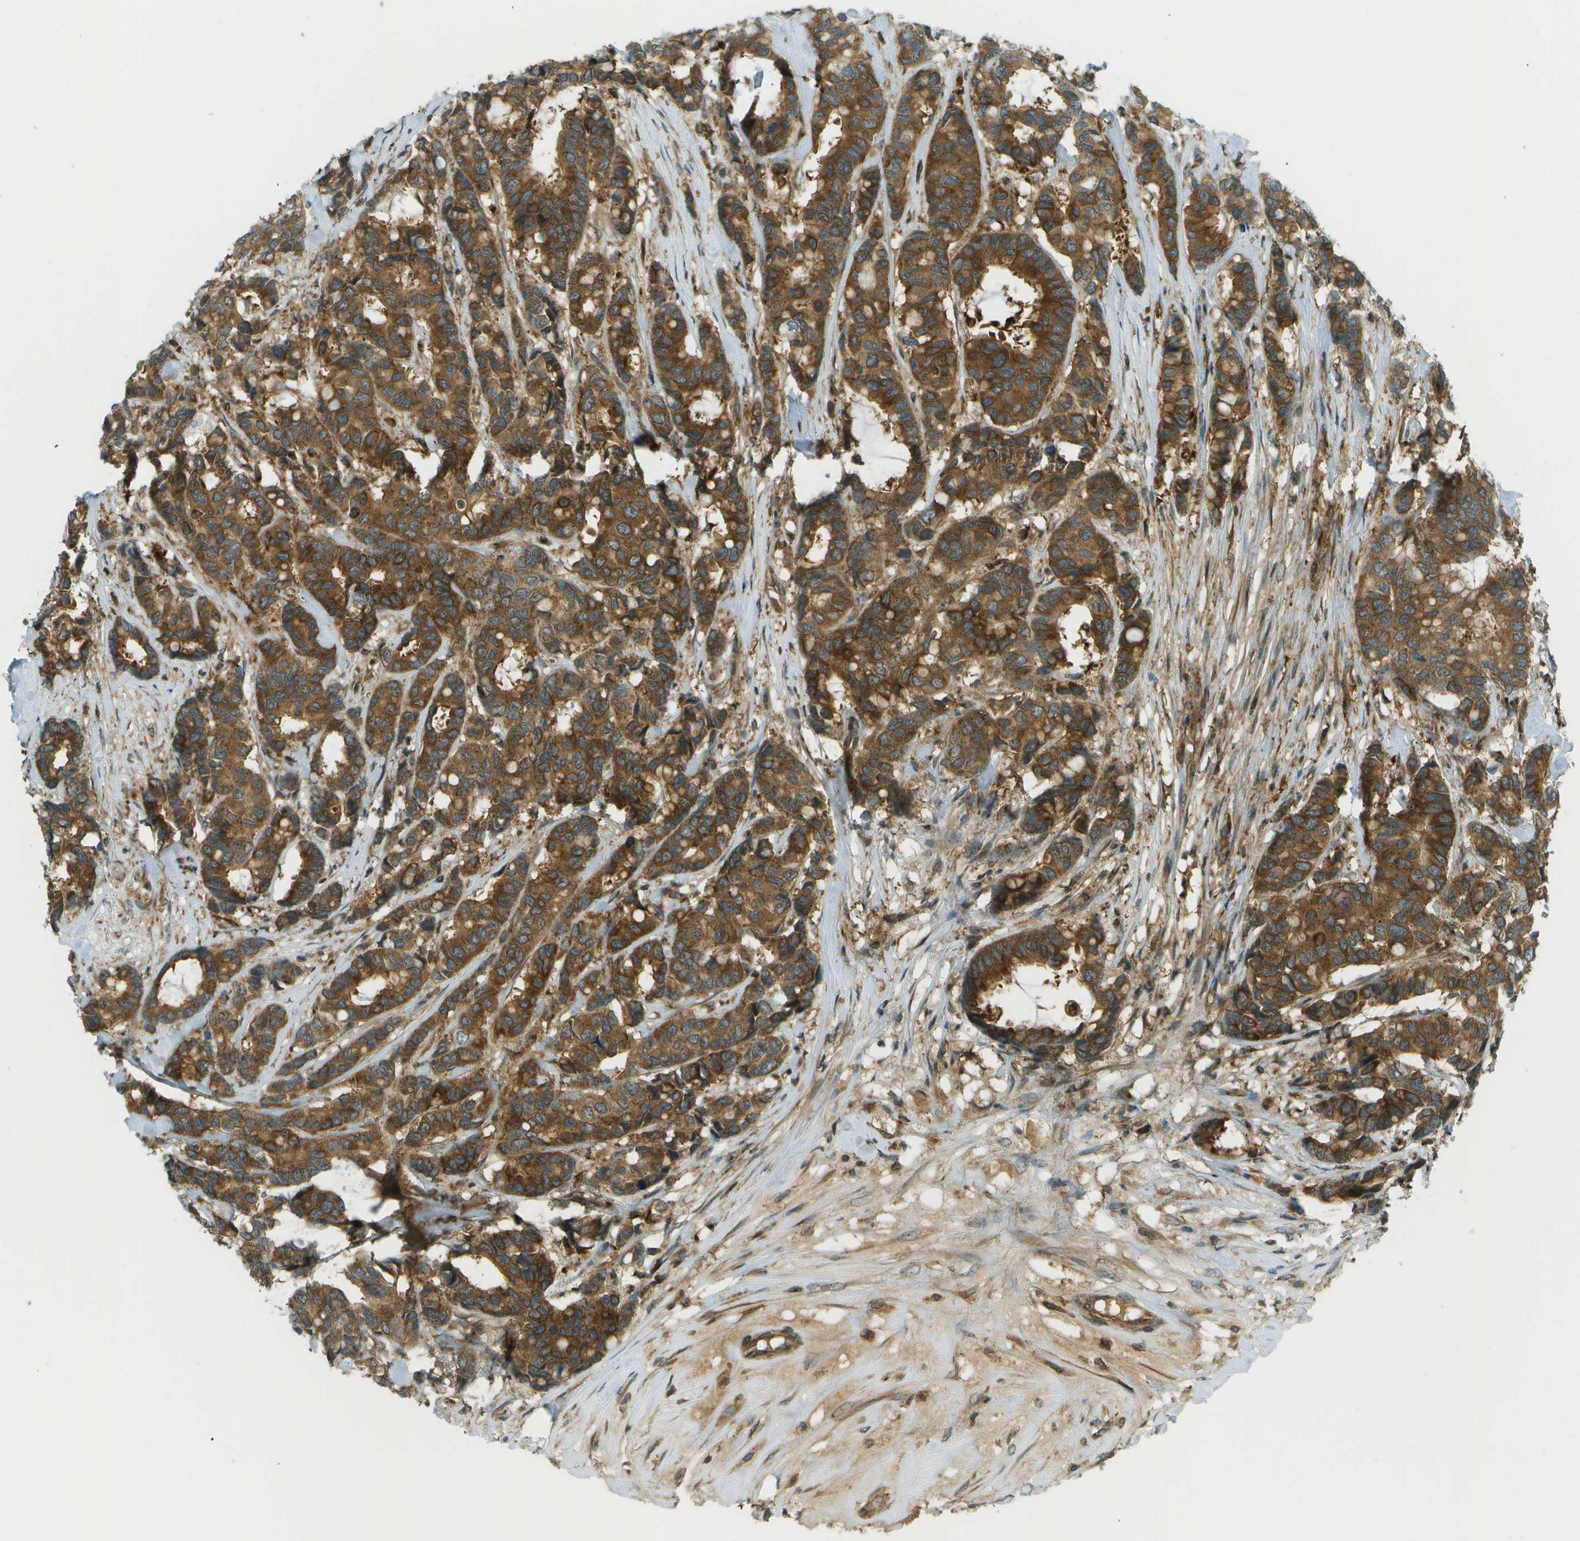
{"staining": {"intensity": "moderate", "quantity": ">75%", "location": "cytoplasmic/membranous"}, "tissue": "breast cancer", "cell_type": "Tumor cells", "image_type": "cancer", "snomed": [{"axis": "morphology", "description": "Duct carcinoma"}, {"axis": "topography", "description": "Breast"}], "caption": "Immunohistochemistry staining of breast cancer, which shows medium levels of moderate cytoplasmic/membranous staining in approximately >75% of tumor cells indicating moderate cytoplasmic/membranous protein positivity. The staining was performed using DAB (3,3'-diaminobenzidine) (brown) for protein detection and nuclei were counterstained in hematoxylin (blue).", "gene": "TMTC1", "patient": {"sex": "female", "age": 87}}